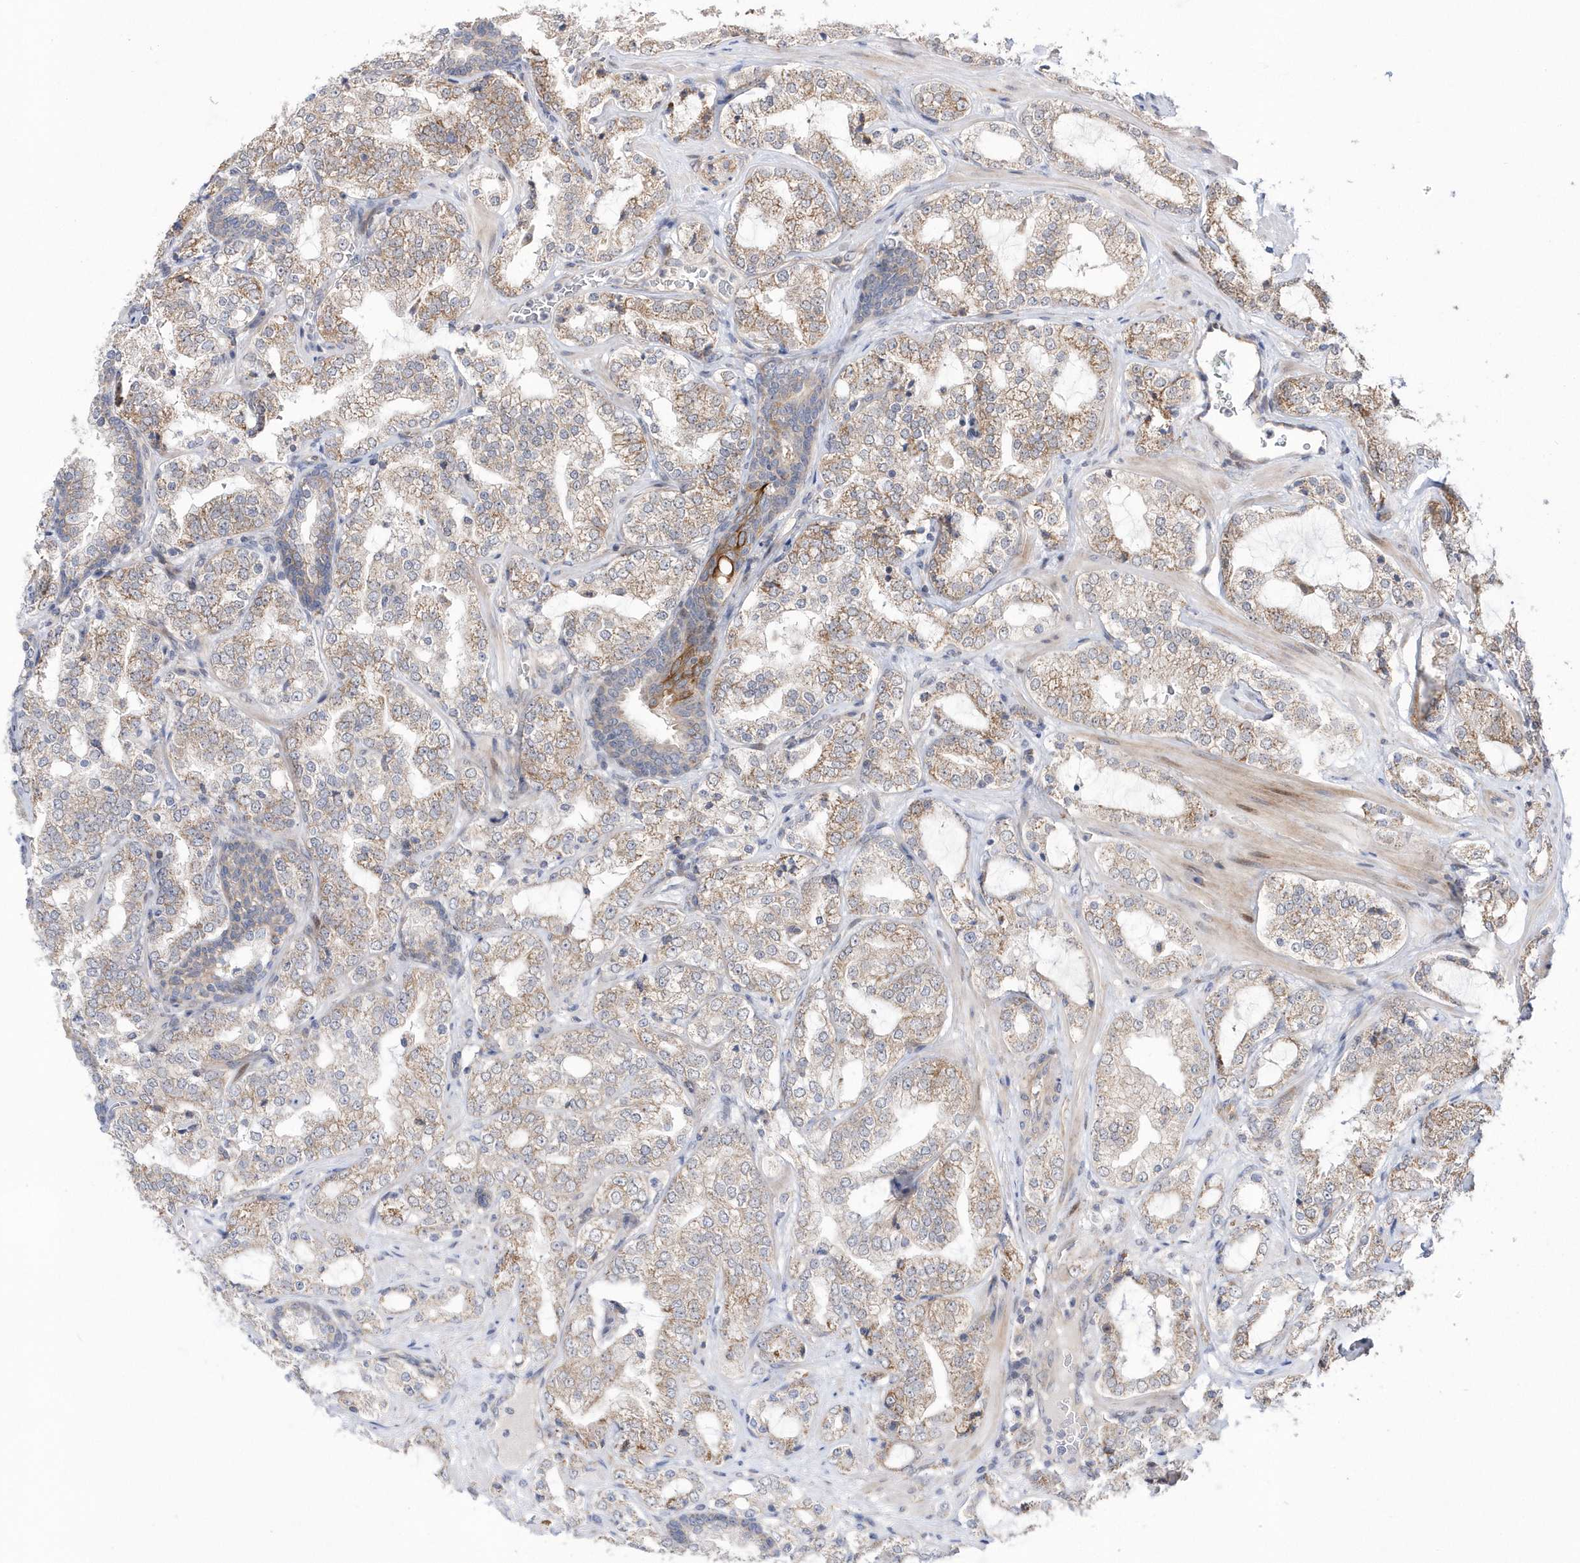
{"staining": {"intensity": "weak", "quantity": "25%-75%", "location": "cytoplasmic/membranous"}, "tissue": "prostate cancer", "cell_type": "Tumor cells", "image_type": "cancer", "snomed": [{"axis": "morphology", "description": "Adenocarcinoma, High grade"}, {"axis": "topography", "description": "Prostate"}], "caption": "Weak cytoplasmic/membranous protein positivity is seen in approximately 25%-75% of tumor cells in prostate cancer.", "gene": "DALRD3", "patient": {"sex": "male", "age": 64}}